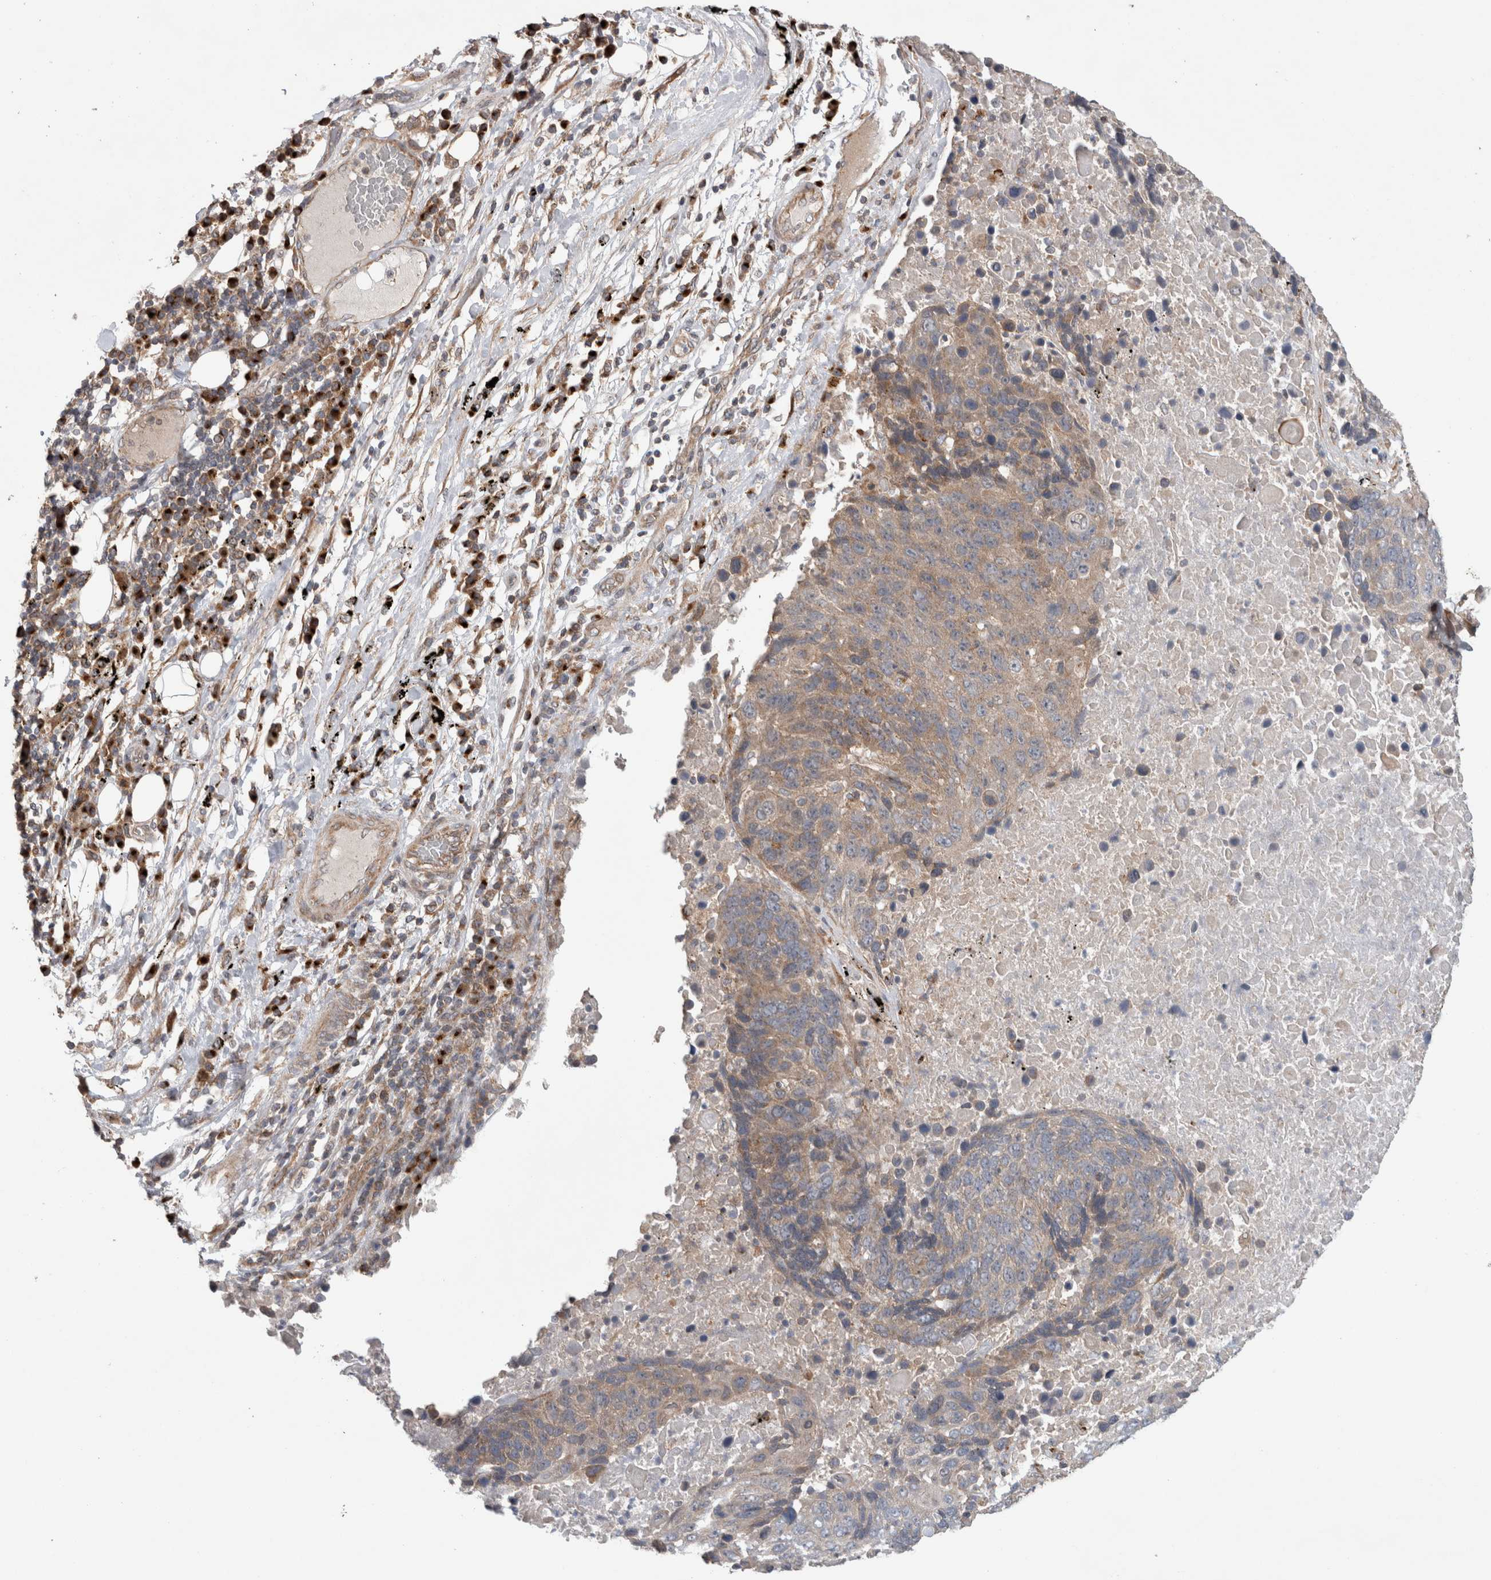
{"staining": {"intensity": "weak", "quantity": ">75%", "location": "cytoplasmic/membranous"}, "tissue": "lung cancer", "cell_type": "Tumor cells", "image_type": "cancer", "snomed": [{"axis": "morphology", "description": "Squamous cell carcinoma, NOS"}, {"axis": "topography", "description": "Lung"}], "caption": "Squamous cell carcinoma (lung) was stained to show a protein in brown. There is low levels of weak cytoplasmic/membranous staining in approximately >75% of tumor cells. The protein is shown in brown color, while the nuclei are stained blue.", "gene": "TRIM5", "patient": {"sex": "male", "age": 66}}